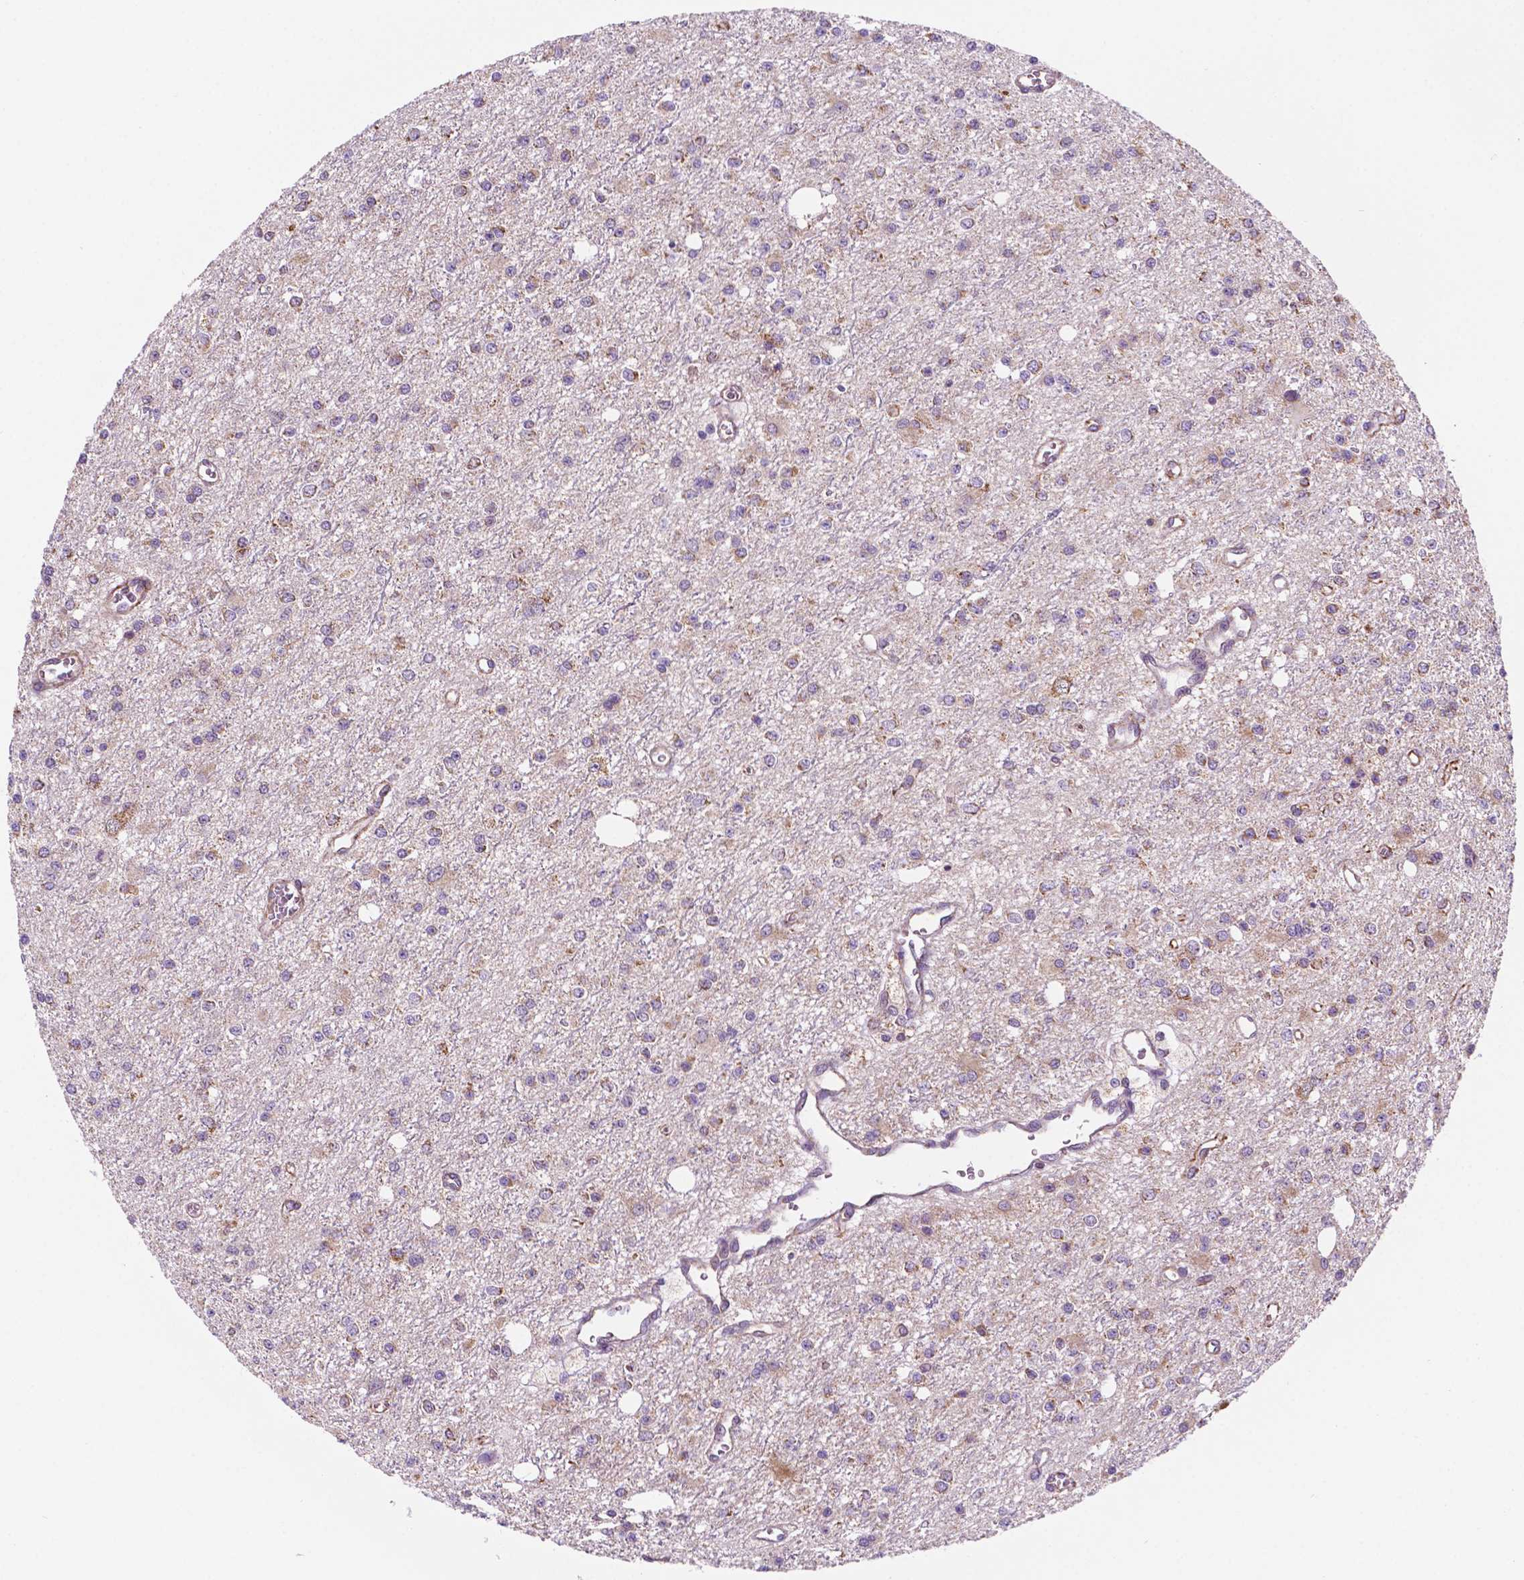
{"staining": {"intensity": "weak", "quantity": "25%-75%", "location": "cytoplasmic/membranous"}, "tissue": "glioma", "cell_type": "Tumor cells", "image_type": "cancer", "snomed": [{"axis": "morphology", "description": "Glioma, malignant, Low grade"}, {"axis": "topography", "description": "Brain"}], "caption": "Human glioma stained for a protein (brown) demonstrates weak cytoplasmic/membranous positive expression in approximately 25%-75% of tumor cells.", "gene": "GEMIN4", "patient": {"sex": "female", "age": 45}}